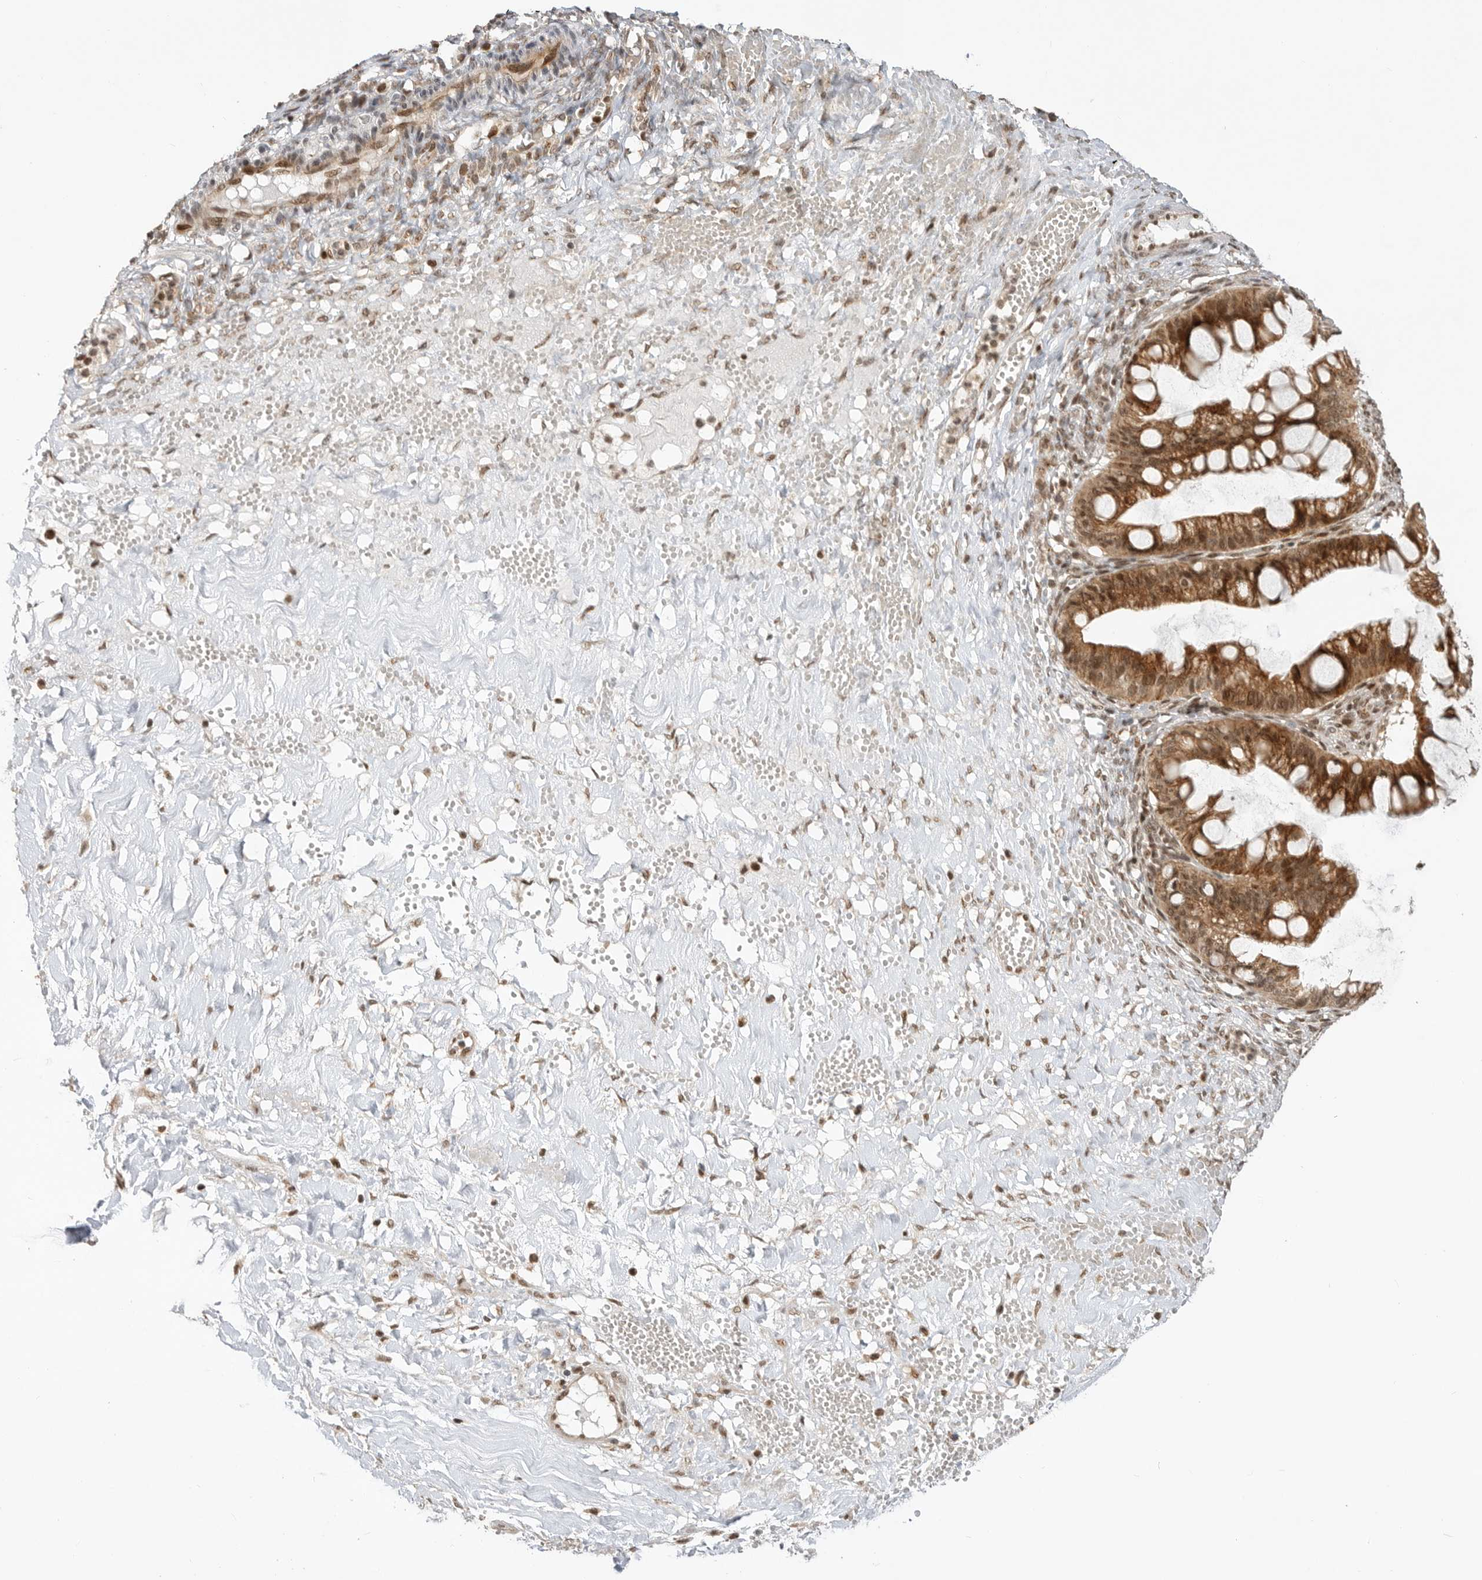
{"staining": {"intensity": "moderate", "quantity": ">75%", "location": "cytoplasmic/membranous"}, "tissue": "ovarian cancer", "cell_type": "Tumor cells", "image_type": "cancer", "snomed": [{"axis": "morphology", "description": "Cystadenocarcinoma, mucinous, NOS"}, {"axis": "topography", "description": "Ovary"}], "caption": "Tumor cells exhibit medium levels of moderate cytoplasmic/membranous expression in approximately >75% of cells in ovarian cancer. Nuclei are stained in blue.", "gene": "ALKAL1", "patient": {"sex": "female", "age": 73}}